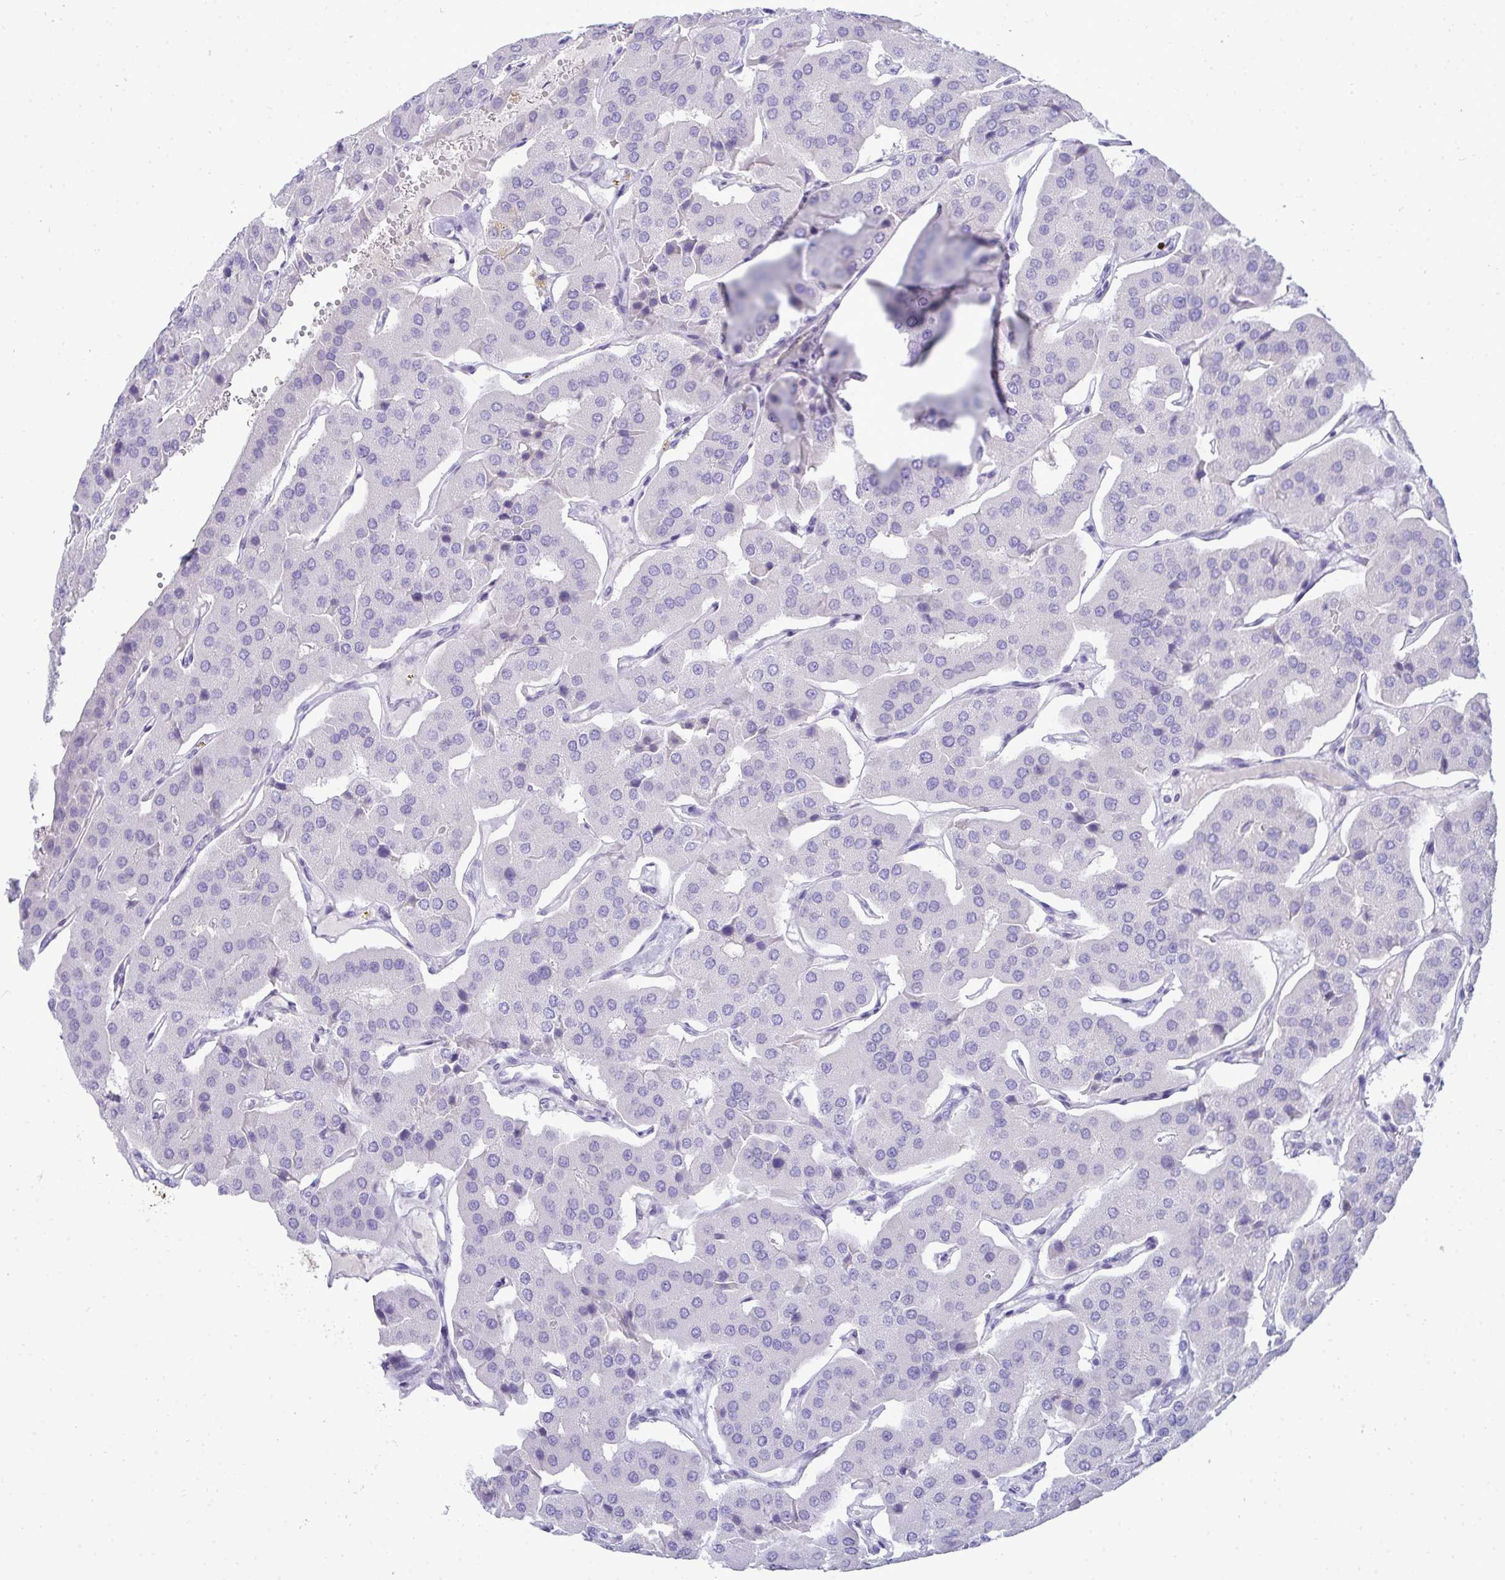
{"staining": {"intensity": "negative", "quantity": "none", "location": "none"}, "tissue": "parathyroid gland", "cell_type": "Glandular cells", "image_type": "normal", "snomed": [{"axis": "morphology", "description": "Normal tissue, NOS"}, {"axis": "morphology", "description": "Adenoma, NOS"}, {"axis": "topography", "description": "Parathyroid gland"}], "caption": "Immunohistochemistry of unremarkable human parathyroid gland exhibits no positivity in glandular cells. (Stains: DAB immunohistochemistry with hematoxylin counter stain, Microscopy: brightfield microscopy at high magnification).", "gene": "HSPB6", "patient": {"sex": "female", "age": 86}}